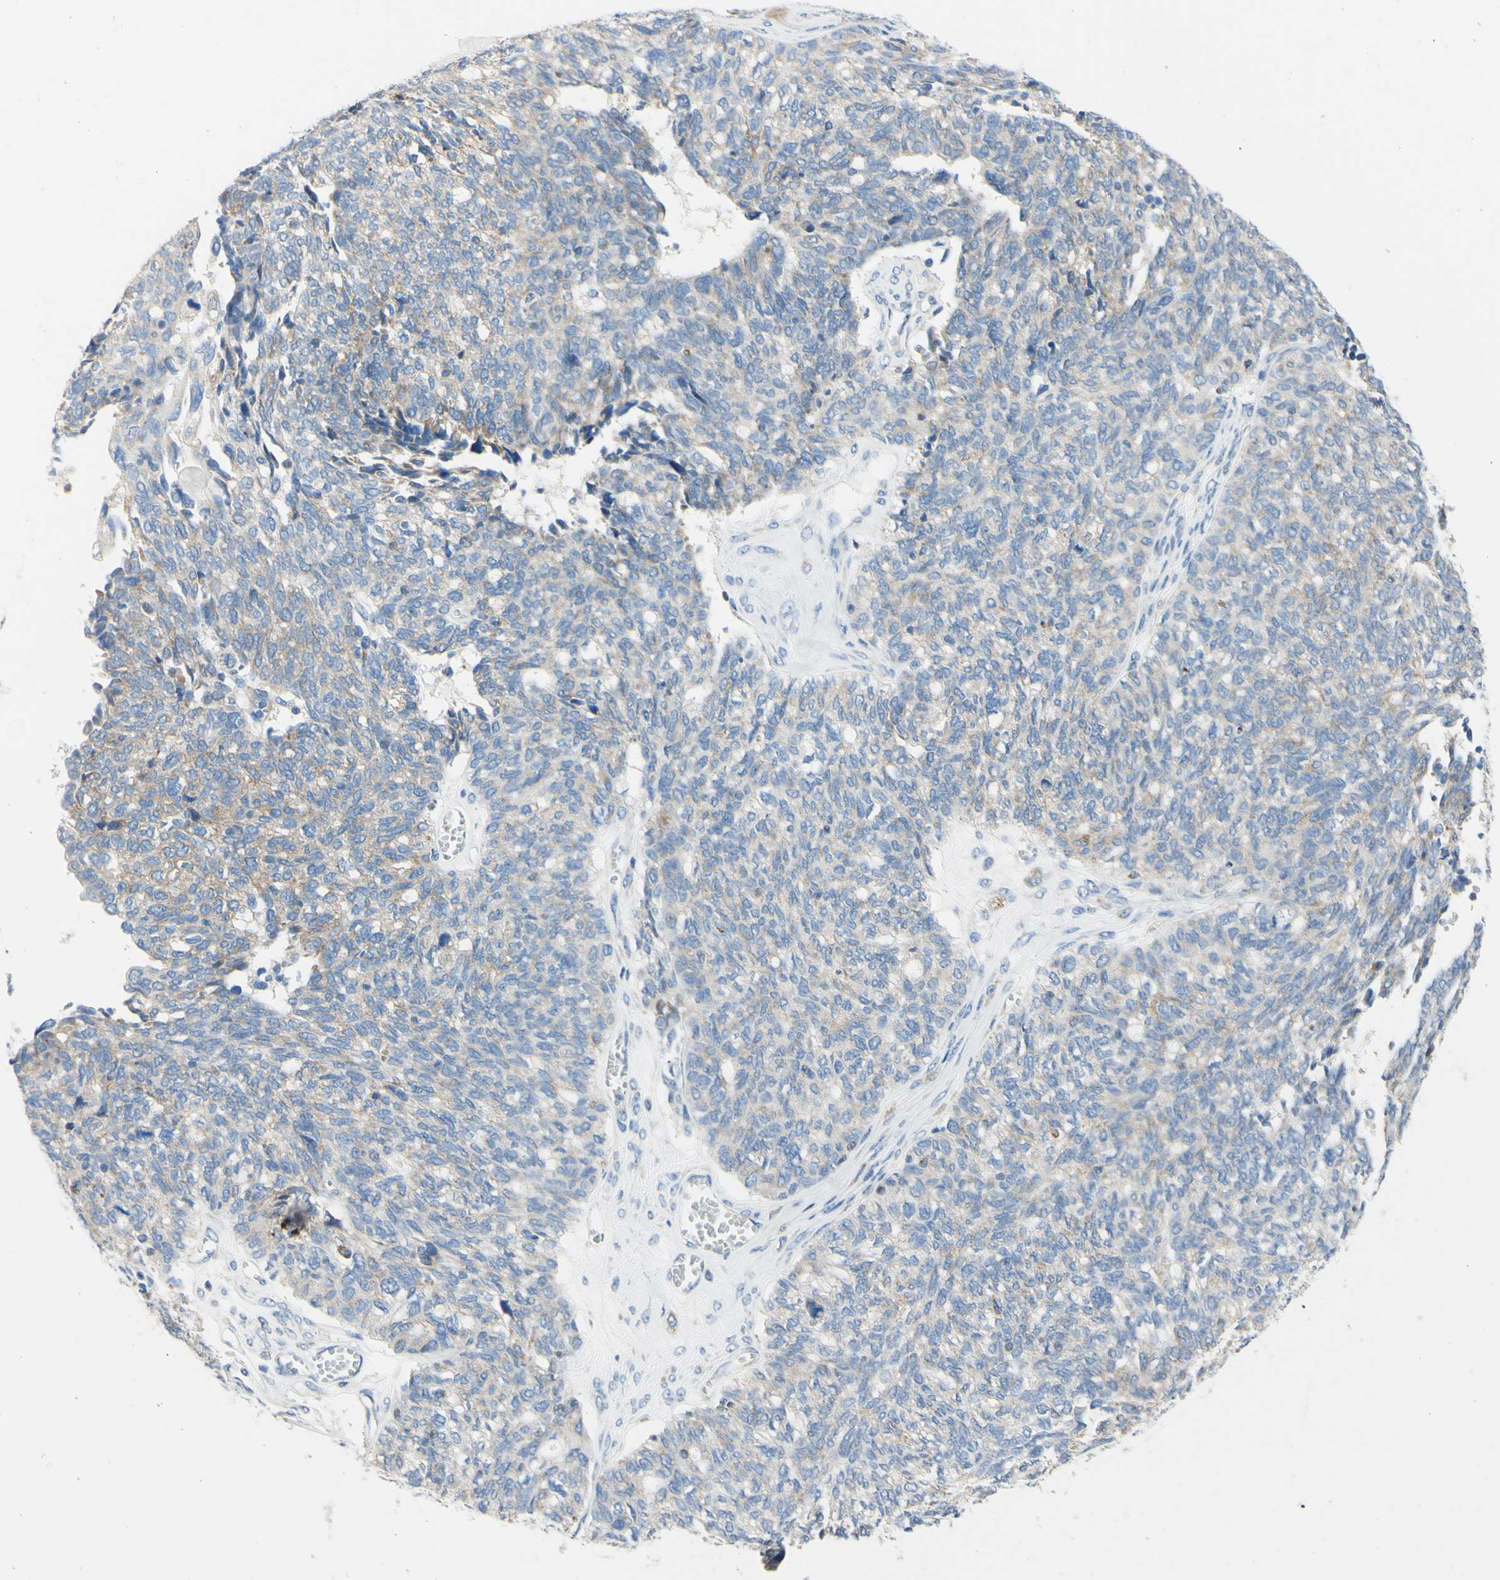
{"staining": {"intensity": "weak", "quantity": "<25%", "location": "cytoplasmic/membranous"}, "tissue": "ovarian cancer", "cell_type": "Tumor cells", "image_type": "cancer", "snomed": [{"axis": "morphology", "description": "Cystadenocarcinoma, serous, NOS"}, {"axis": "topography", "description": "Ovary"}], "caption": "Immunohistochemistry of human serous cystadenocarcinoma (ovarian) shows no staining in tumor cells.", "gene": "RETREG2", "patient": {"sex": "female", "age": 79}}